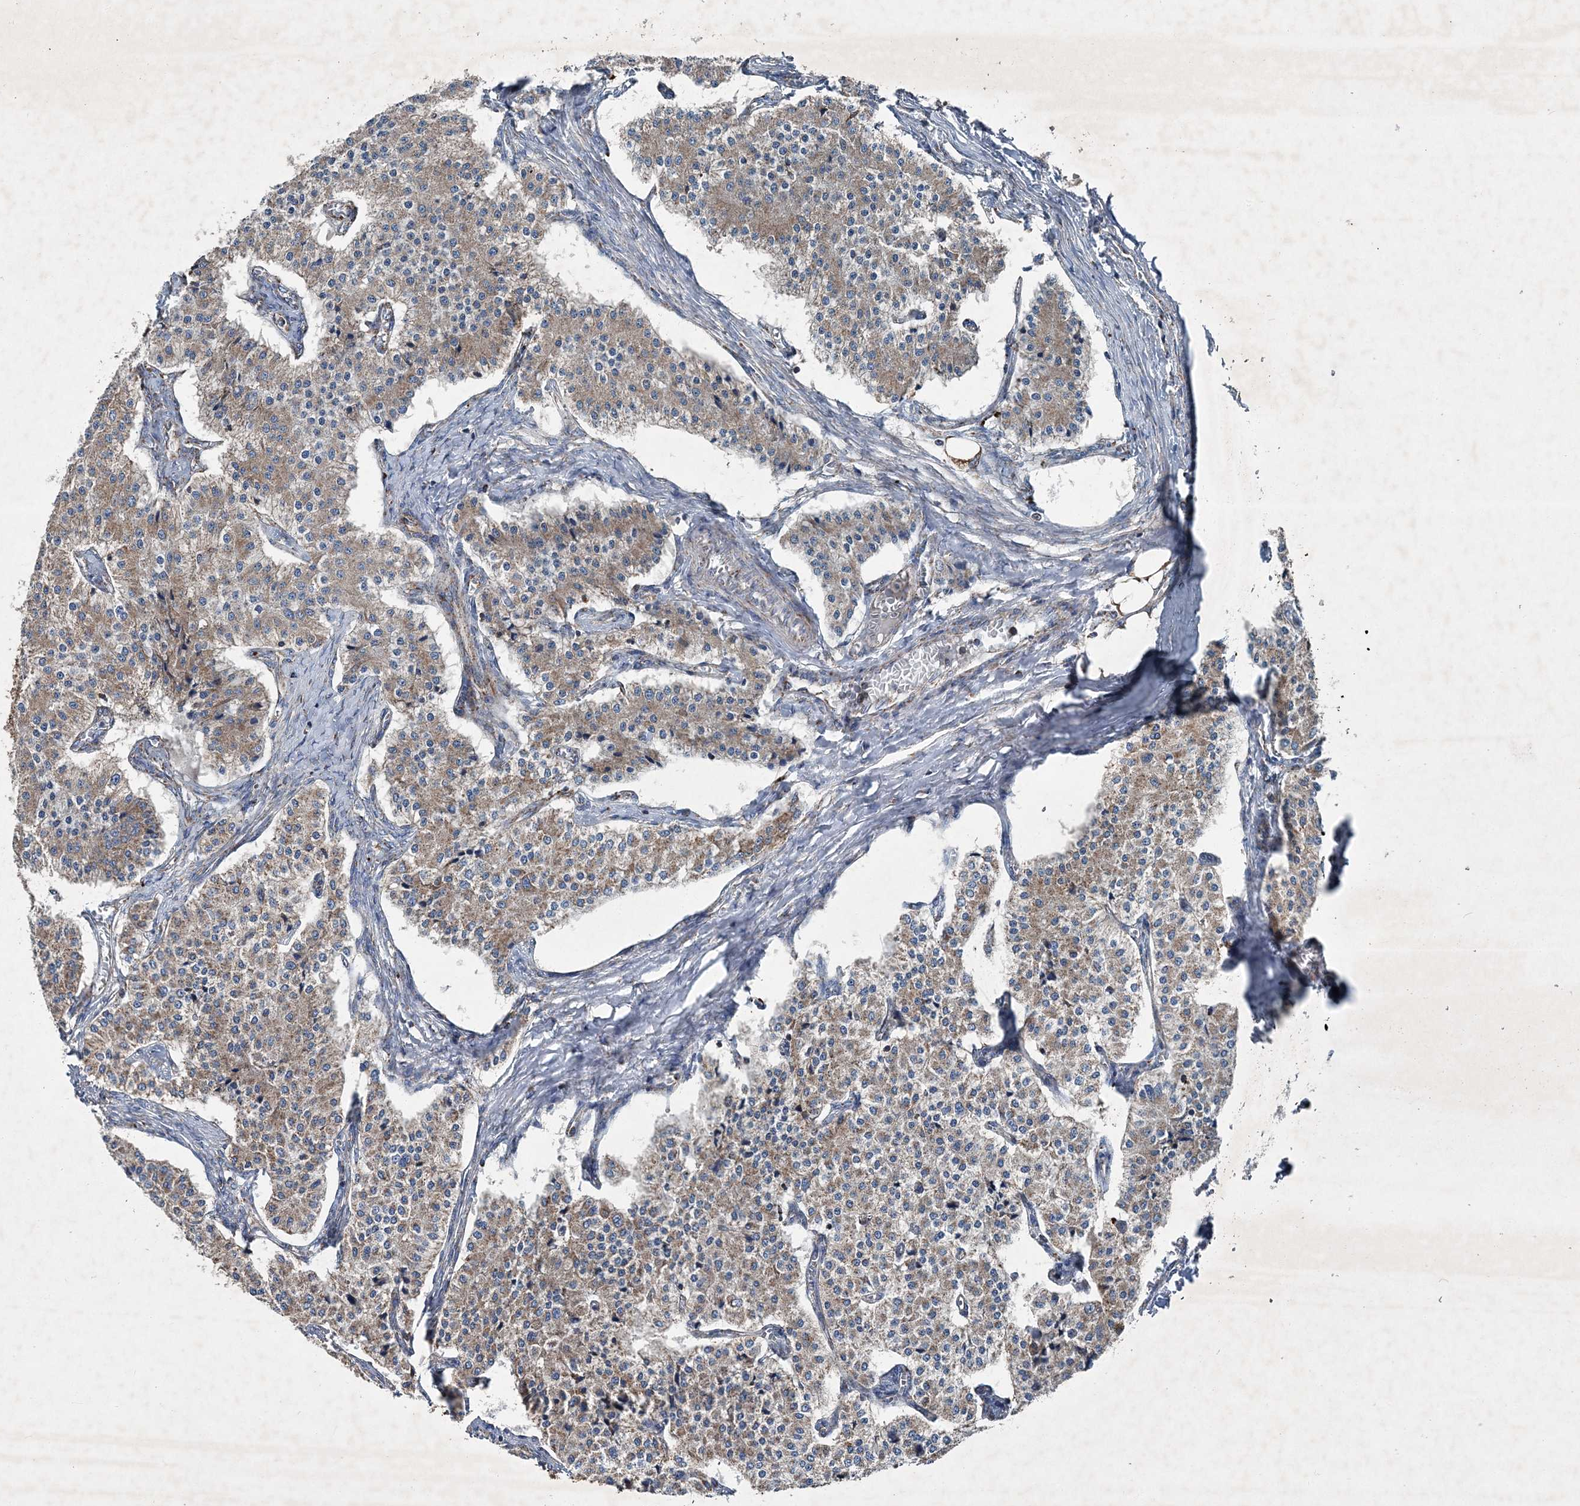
{"staining": {"intensity": "weak", "quantity": ">75%", "location": "cytoplasmic/membranous"}, "tissue": "carcinoid", "cell_type": "Tumor cells", "image_type": "cancer", "snomed": [{"axis": "morphology", "description": "Carcinoid, malignant, NOS"}, {"axis": "topography", "description": "Colon"}], "caption": "IHC photomicrograph of neoplastic tissue: human carcinoid (malignant) stained using immunohistochemistry (IHC) displays low levels of weak protein expression localized specifically in the cytoplasmic/membranous of tumor cells, appearing as a cytoplasmic/membranous brown color.", "gene": "SPAG16", "patient": {"sex": "female", "age": 52}}